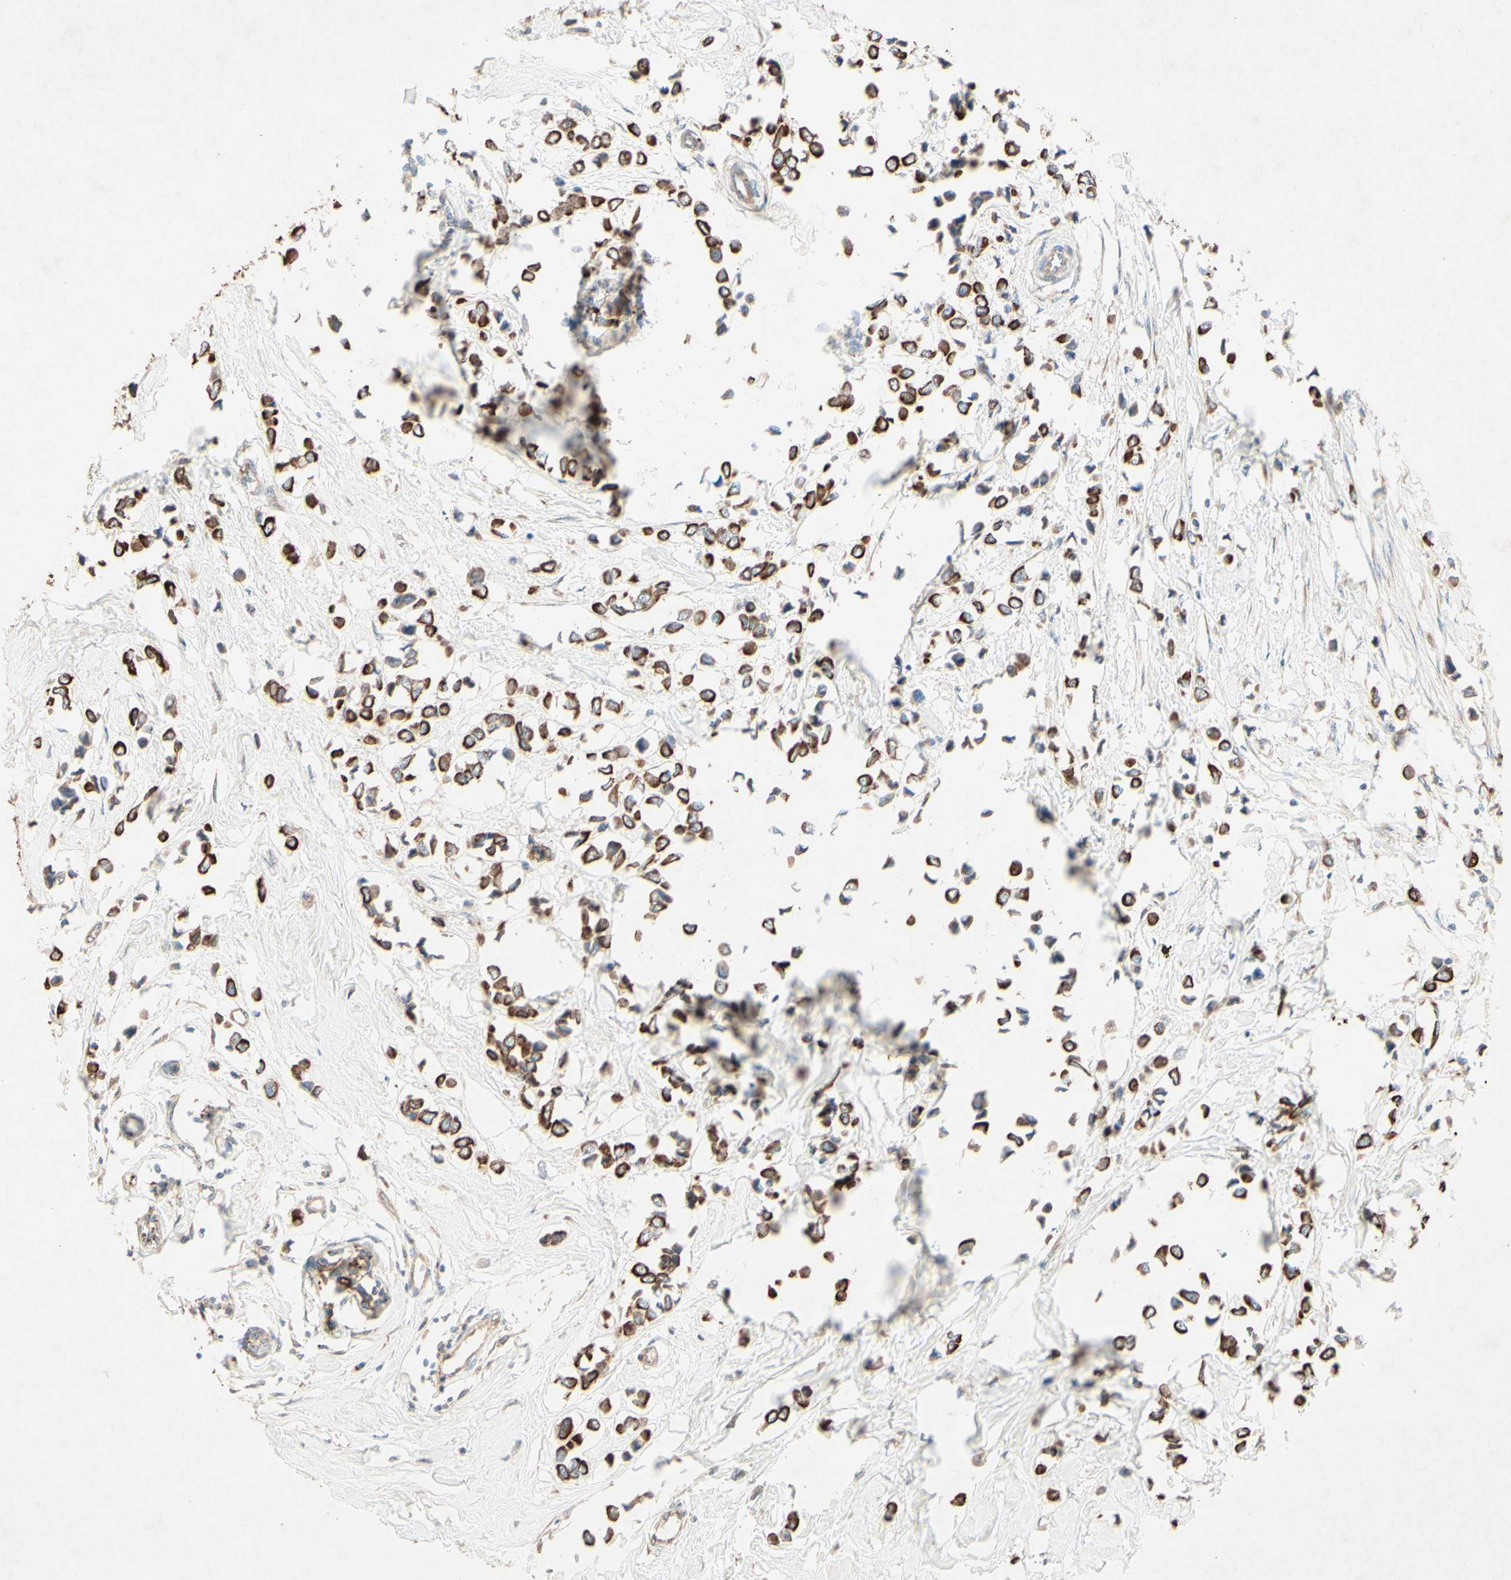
{"staining": {"intensity": "strong", "quantity": ">75%", "location": "cytoplasmic/membranous"}, "tissue": "breast cancer", "cell_type": "Tumor cells", "image_type": "cancer", "snomed": [{"axis": "morphology", "description": "Lobular carcinoma"}, {"axis": "topography", "description": "Breast"}], "caption": "Strong cytoplasmic/membranous expression for a protein is present in about >75% of tumor cells of breast cancer (lobular carcinoma) using IHC.", "gene": "MTM1", "patient": {"sex": "female", "age": 51}}